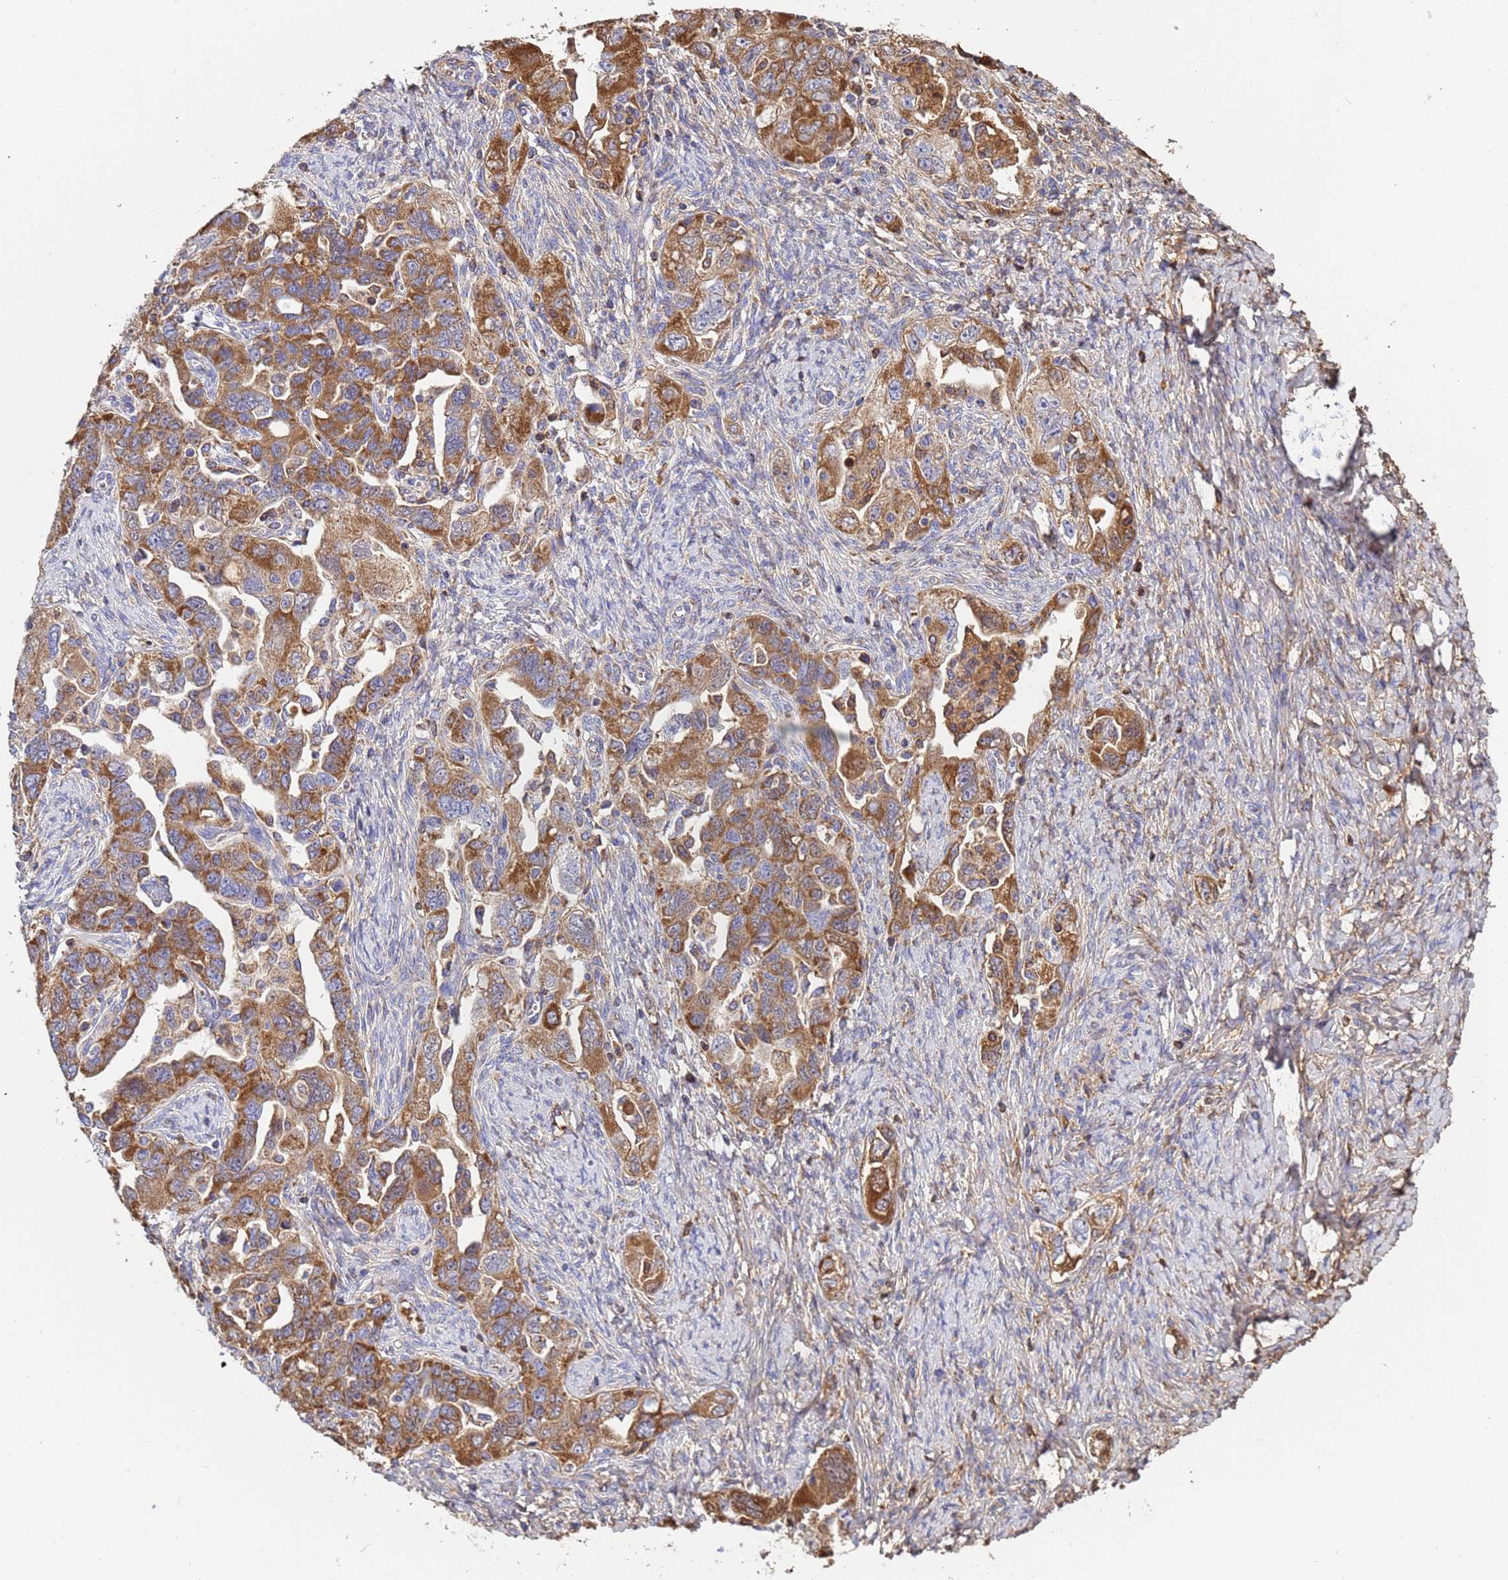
{"staining": {"intensity": "moderate", "quantity": ">75%", "location": "cytoplasmic/membranous"}, "tissue": "ovarian cancer", "cell_type": "Tumor cells", "image_type": "cancer", "snomed": [{"axis": "morphology", "description": "Carcinoma, NOS"}, {"axis": "morphology", "description": "Cystadenocarcinoma, serous, NOS"}, {"axis": "topography", "description": "Ovary"}], "caption": "Brown immunohistochemical staining in human serous cystadenocarcinoma (ovarian) exhibits moderate cytoplasmic/membranous positivity in approximately >75% of tumor cells.", "gene": "GLUD1", "patient": {"sex": "female", "age": 69}}